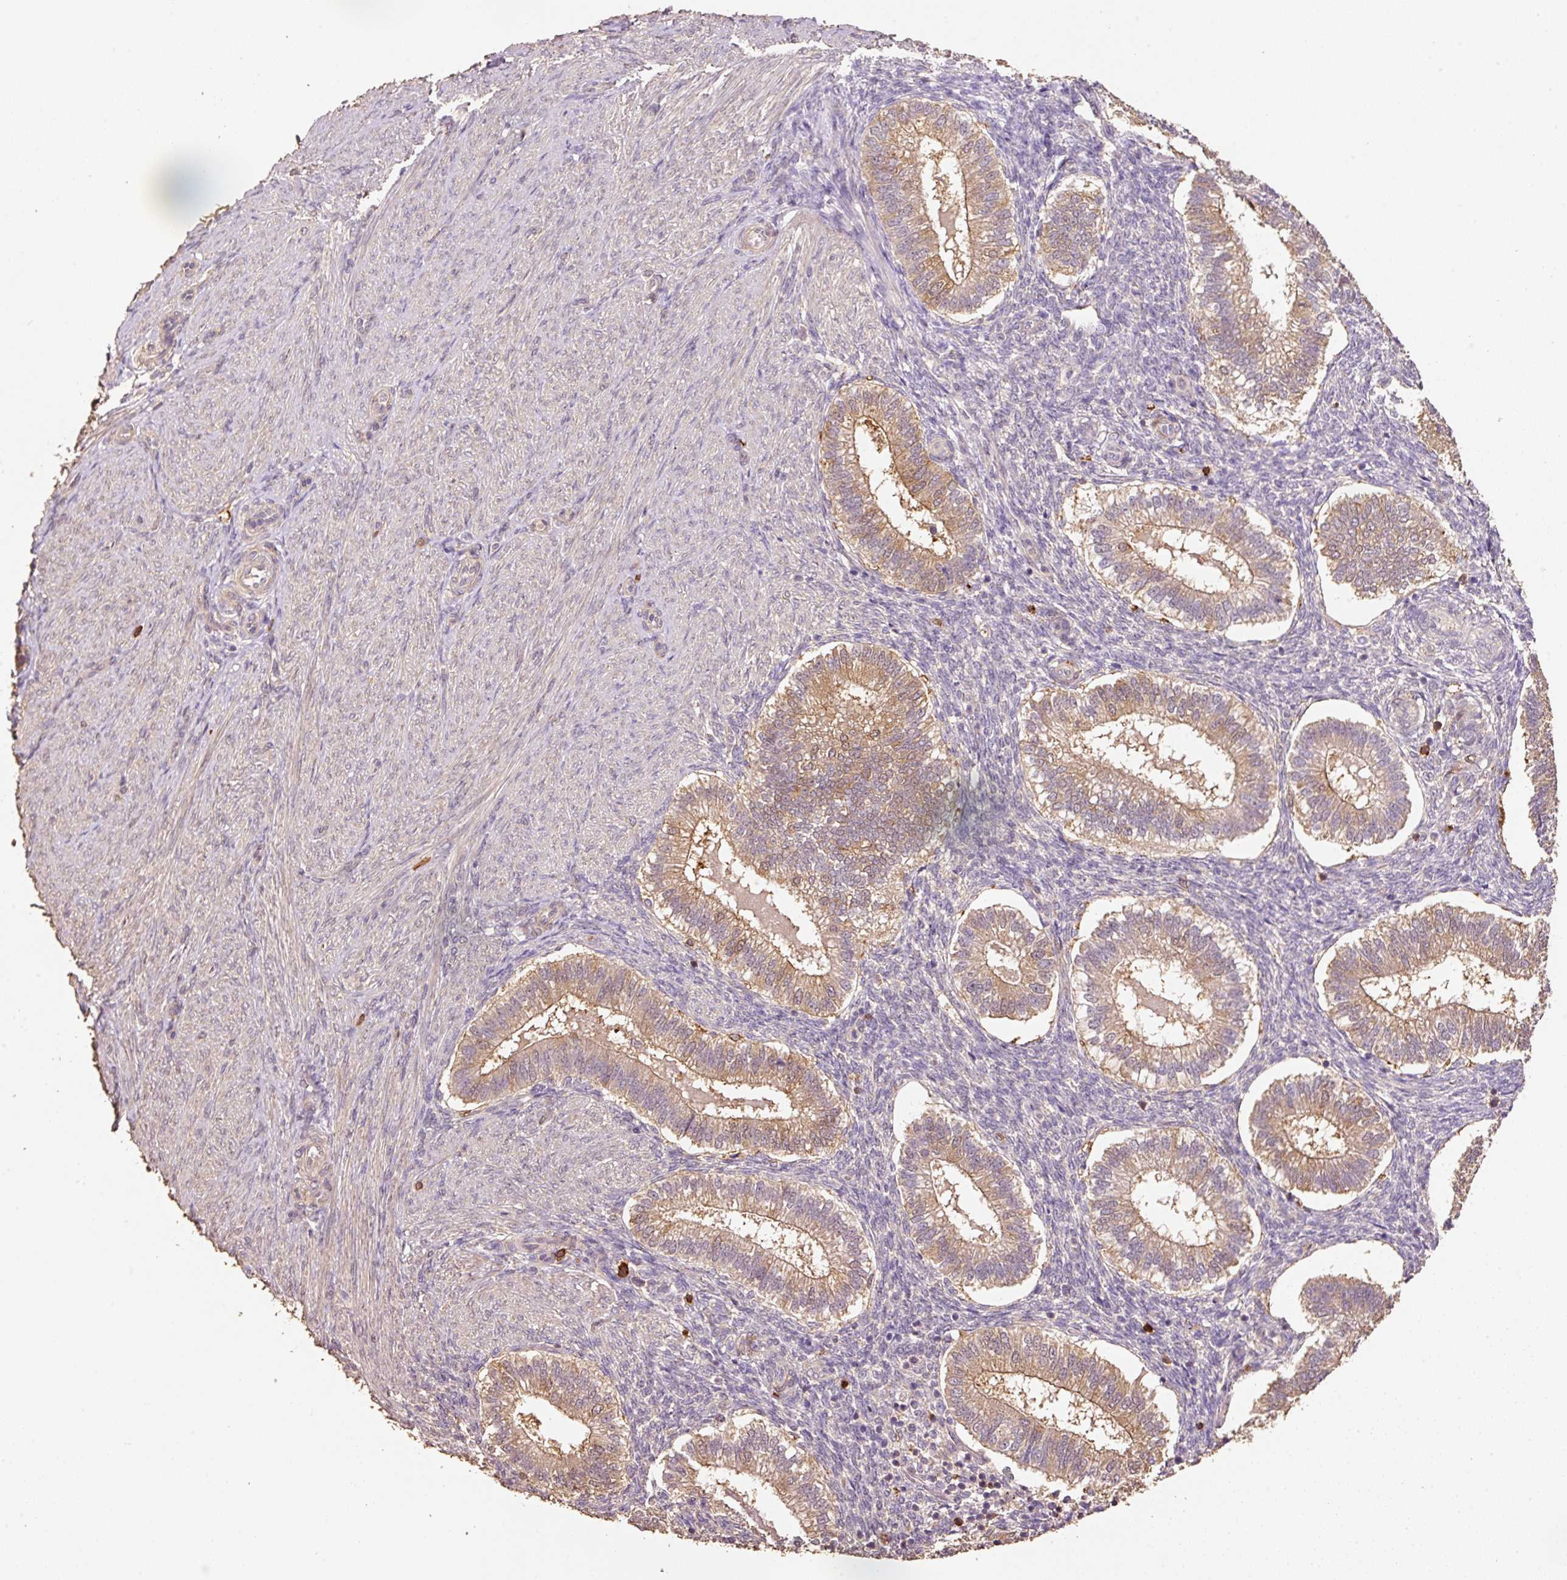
{"staining": {"intensity": "negative", "quantity": "none", "location": "none"}, "tissue": "endometrium", "cell_type": "Cells in endometrial stroma", "image_type": "normal", "snomed": [{"axis": "morphology", "description": "Normal tissue, NOS"}, {"axis": "topography", "description": "Endometrium"}], "caption": "The photomicrograph exhibits no significant expression in cells in endometrial stroma of endometrium.", "gene": "HERC2", "patient": {"sex": "female", "age": 25}}